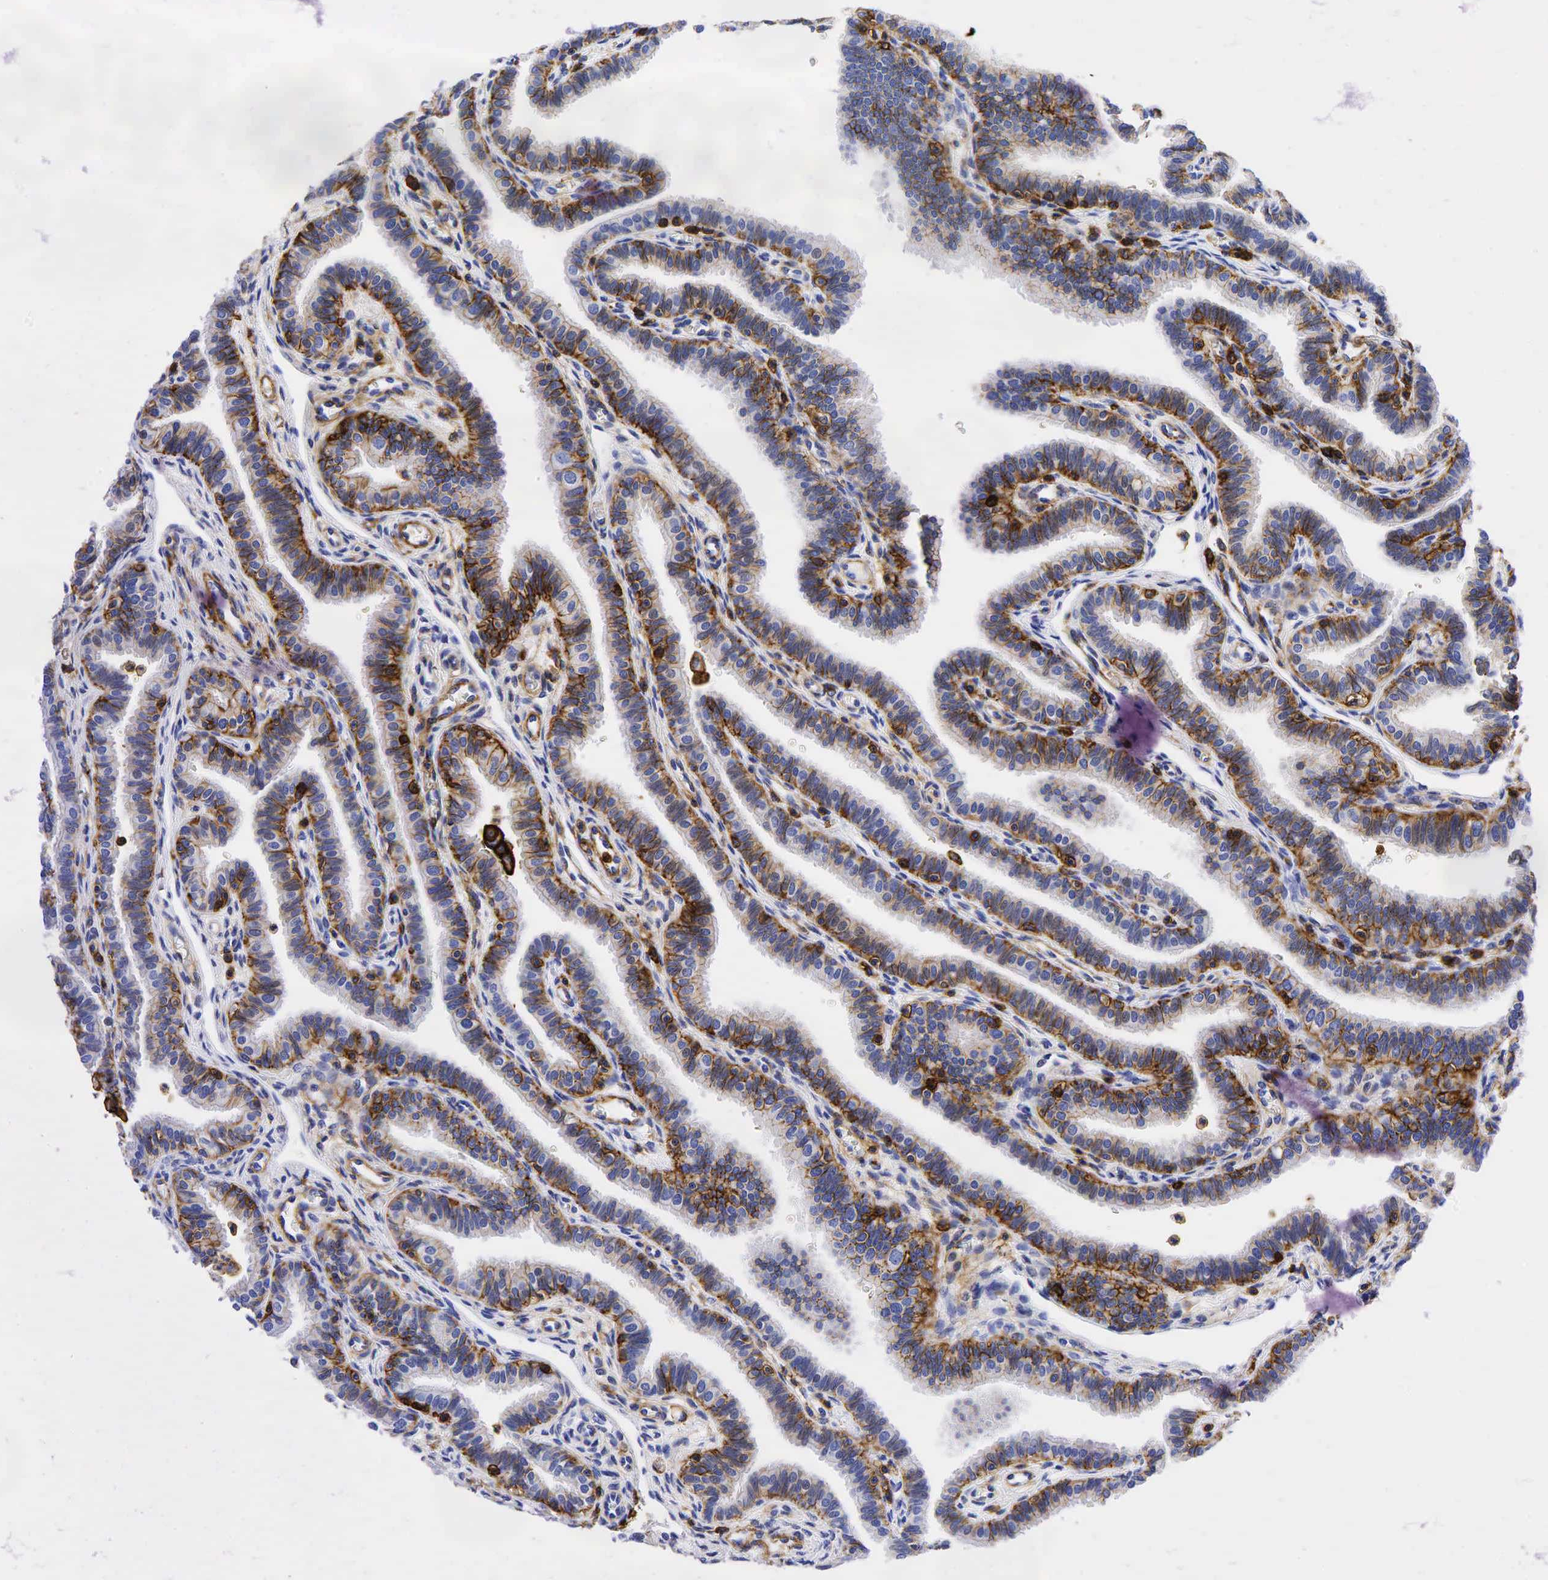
{"staining": {"intensity": "moderate", "quantity": "<25%", "location": "cytoplasmic/membranous"}, "tissue": "fallopian tube", "cell_type": "Glandular cells", "image_type": "normal", "snomed": [{"axis": "morphology", "description": "Normal tissue, NOS"}, {"axis": "topography", "description": "Fallopian tube"}], "caption": "Protein analysis of benign fallopian tube displays moderate cytoplasmic/membranous expression in approximately <25% of glandular cells. The protein is shown in brown color, while the nuclei are stained blue.", "gene": "CD44", "patient": {"sex": "female", "age": 32}}